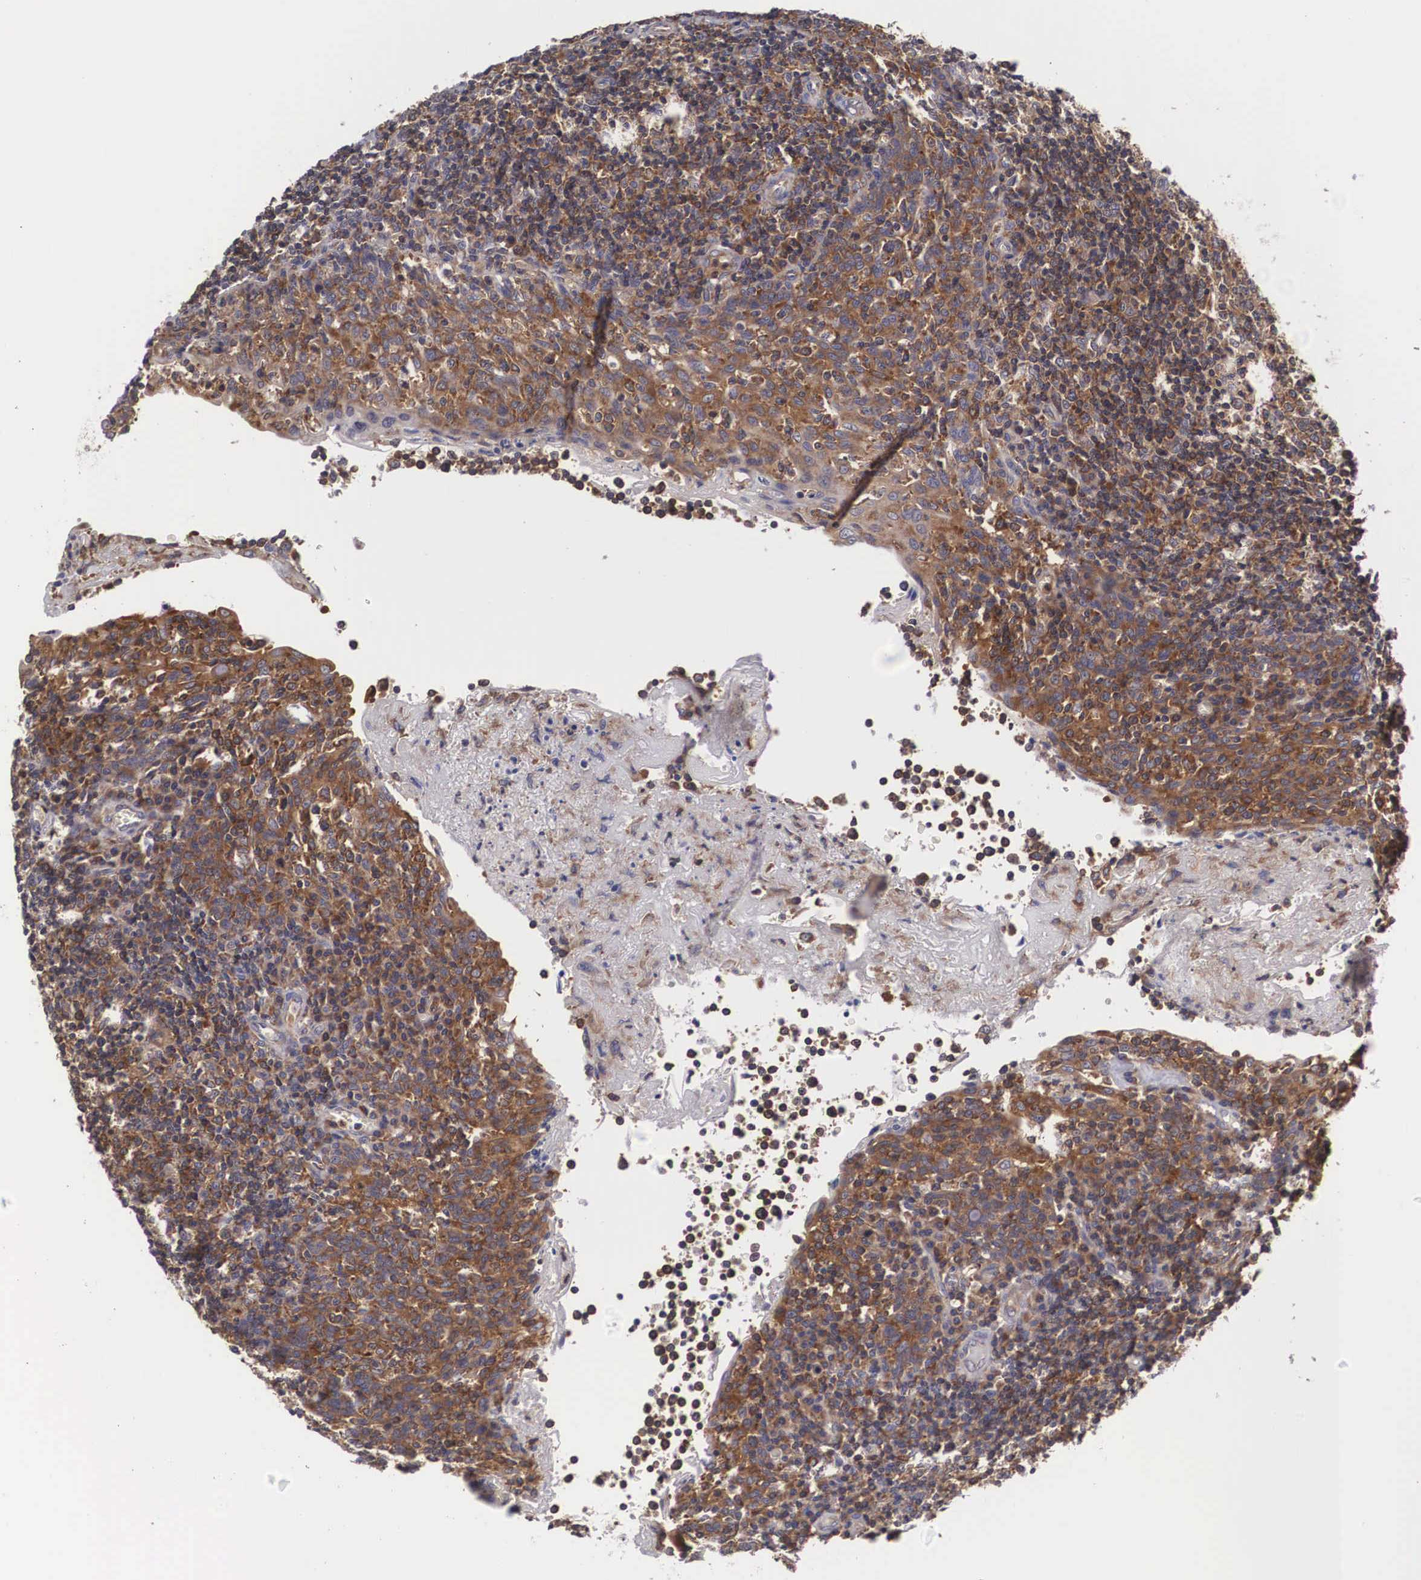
{"staining": {"intensity": "moderate", "quantity": ">75%", "location": "cytoplasmic/membranous"}, "tissue": "tonsil", "cell_type": "Germinal center cells", "image_type": "normal", "snomed": [{"axis": "morphology", "description": "Normal tissue, NOS"}, {"axis": "topography", "description": "Tonsil"}], "caption": "A brown stain highlights moderate cytoplasmic/membranous staining of a protein in germinal center cells of unremarkable human tonsil. The staining was performed using DAB (3,3'-diaminobenzidine) to visualize the protein expression in brown, while the nuclei were stained in blue with hematoxylin (Magnification: 20x).", "gene": "GRIPAP1", "patient": {"sex": "female", "age": 3}}